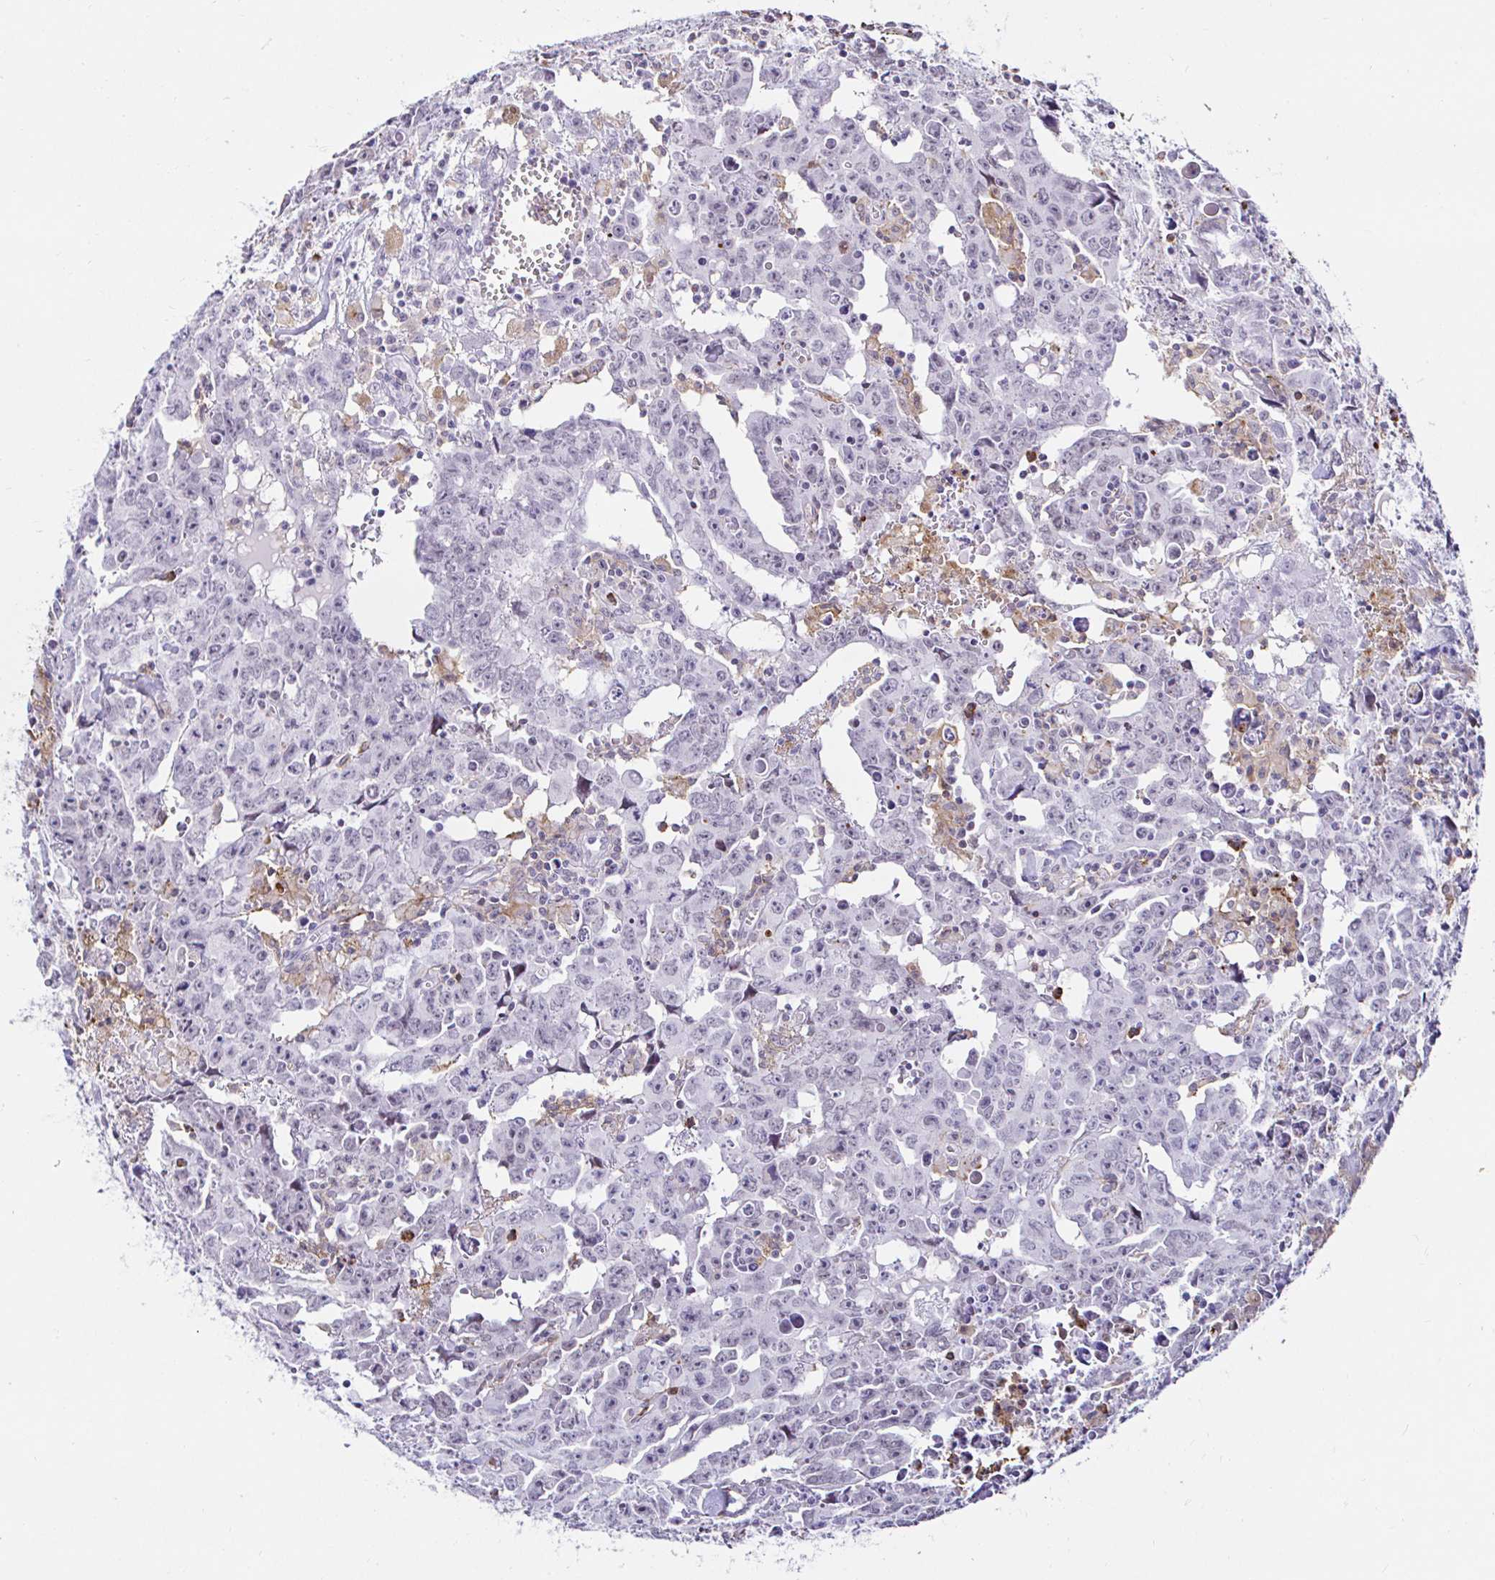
{"staining": {"intensity": "negative", "quantity": "none", "location": "none"}, "tissue": "testis cancer", "cell_type": "Tumor cells", "image_type": "cancer", "snomed": [{"axis": "morphology", "description": "Carcinoma, Embryonal, NOS"}, {"axis": "topography", "description": "Testis"}], "caption": "The image reveals no significant staining in tumor cells of testis embryonal carcinoma. The staining is performed using DAB brown chromogen with nuclei counter-stained in using hematoxylin.", "gene": "CYBB", "patient": {"sex": "male", "age": 22}}